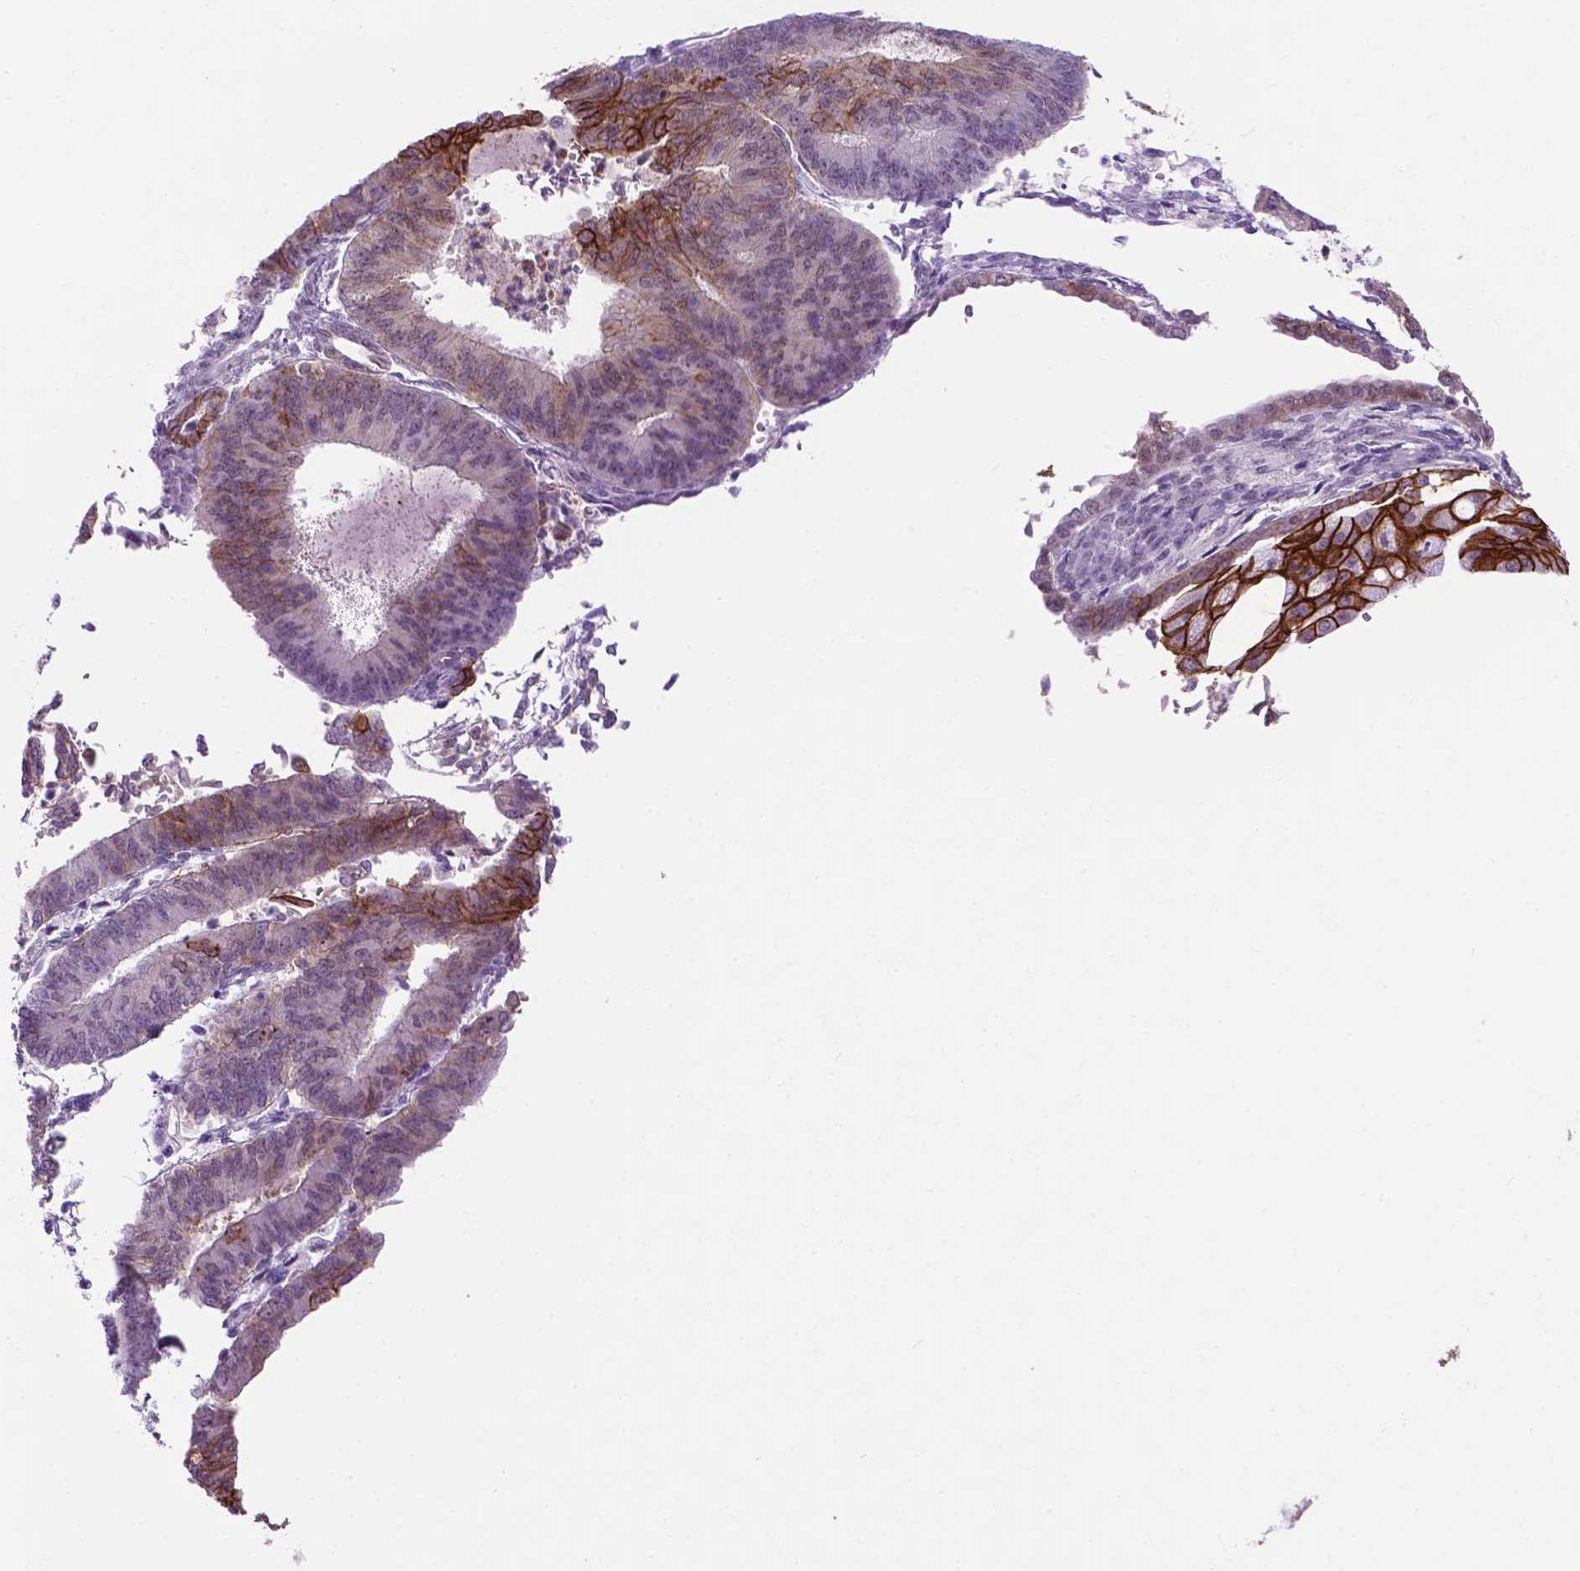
{"staining": {"intensity": "strong", "quantity": "<25%", "location": "cytoplasmic/membranous"}, "tissue": "endometrial cancer", "cell_type": "Tumor cells", "image_type": "cancer", "snomed": [{"axis": "morphology", "description": "Adenocarcinoma, NOS"}, {"axis": "topography", "description": "Endometrium"}], "caption": "Strong cytoplasmic/membranous protein positivity is appreciated in about <25% of tumor cells in endometrial cancer. (Brightfield microscopy of DAB IHC at high magnification).", "gene": "TACSTD2", "patient": {"sex": "female", "age": 65}}